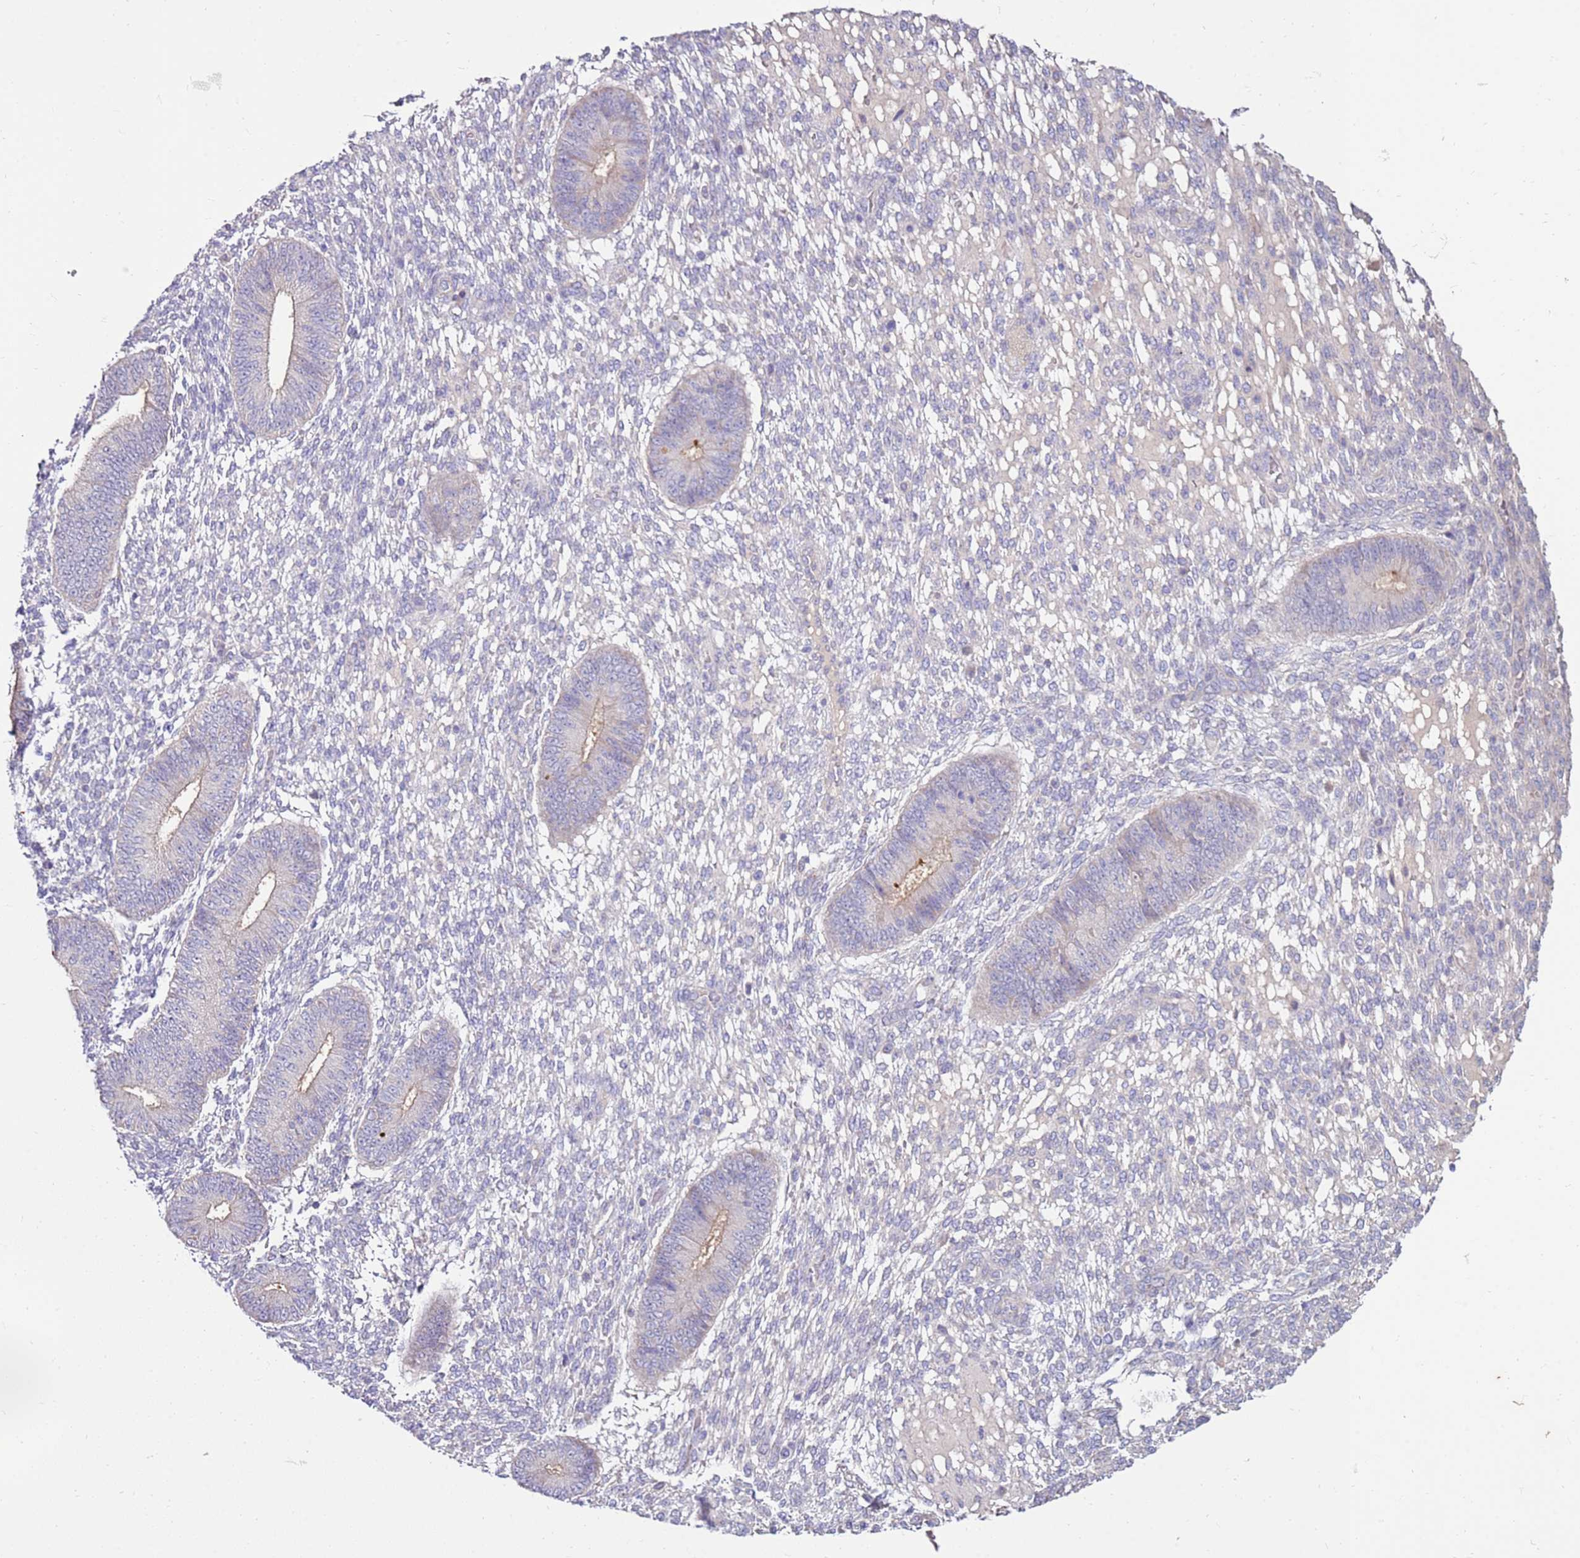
{"staining": {"intensity": "negative", "quantity": "none", "location": "none"}, "tissue": "endometrium", "cell_type": "Cells in endometrial stroma", "image_type": "normal", "snomed": [{"axis": "morphology", "description": "Normal tissue, NOS"}, {"axis": "topography", "description": "Endometrium"}], "caption": "This is an IHC micrograph of normal endometrium. There is no staining in cells in endometrial stroma.", "gene": "SLC44A4", "patient": {"sex": "female", "age": 49}}